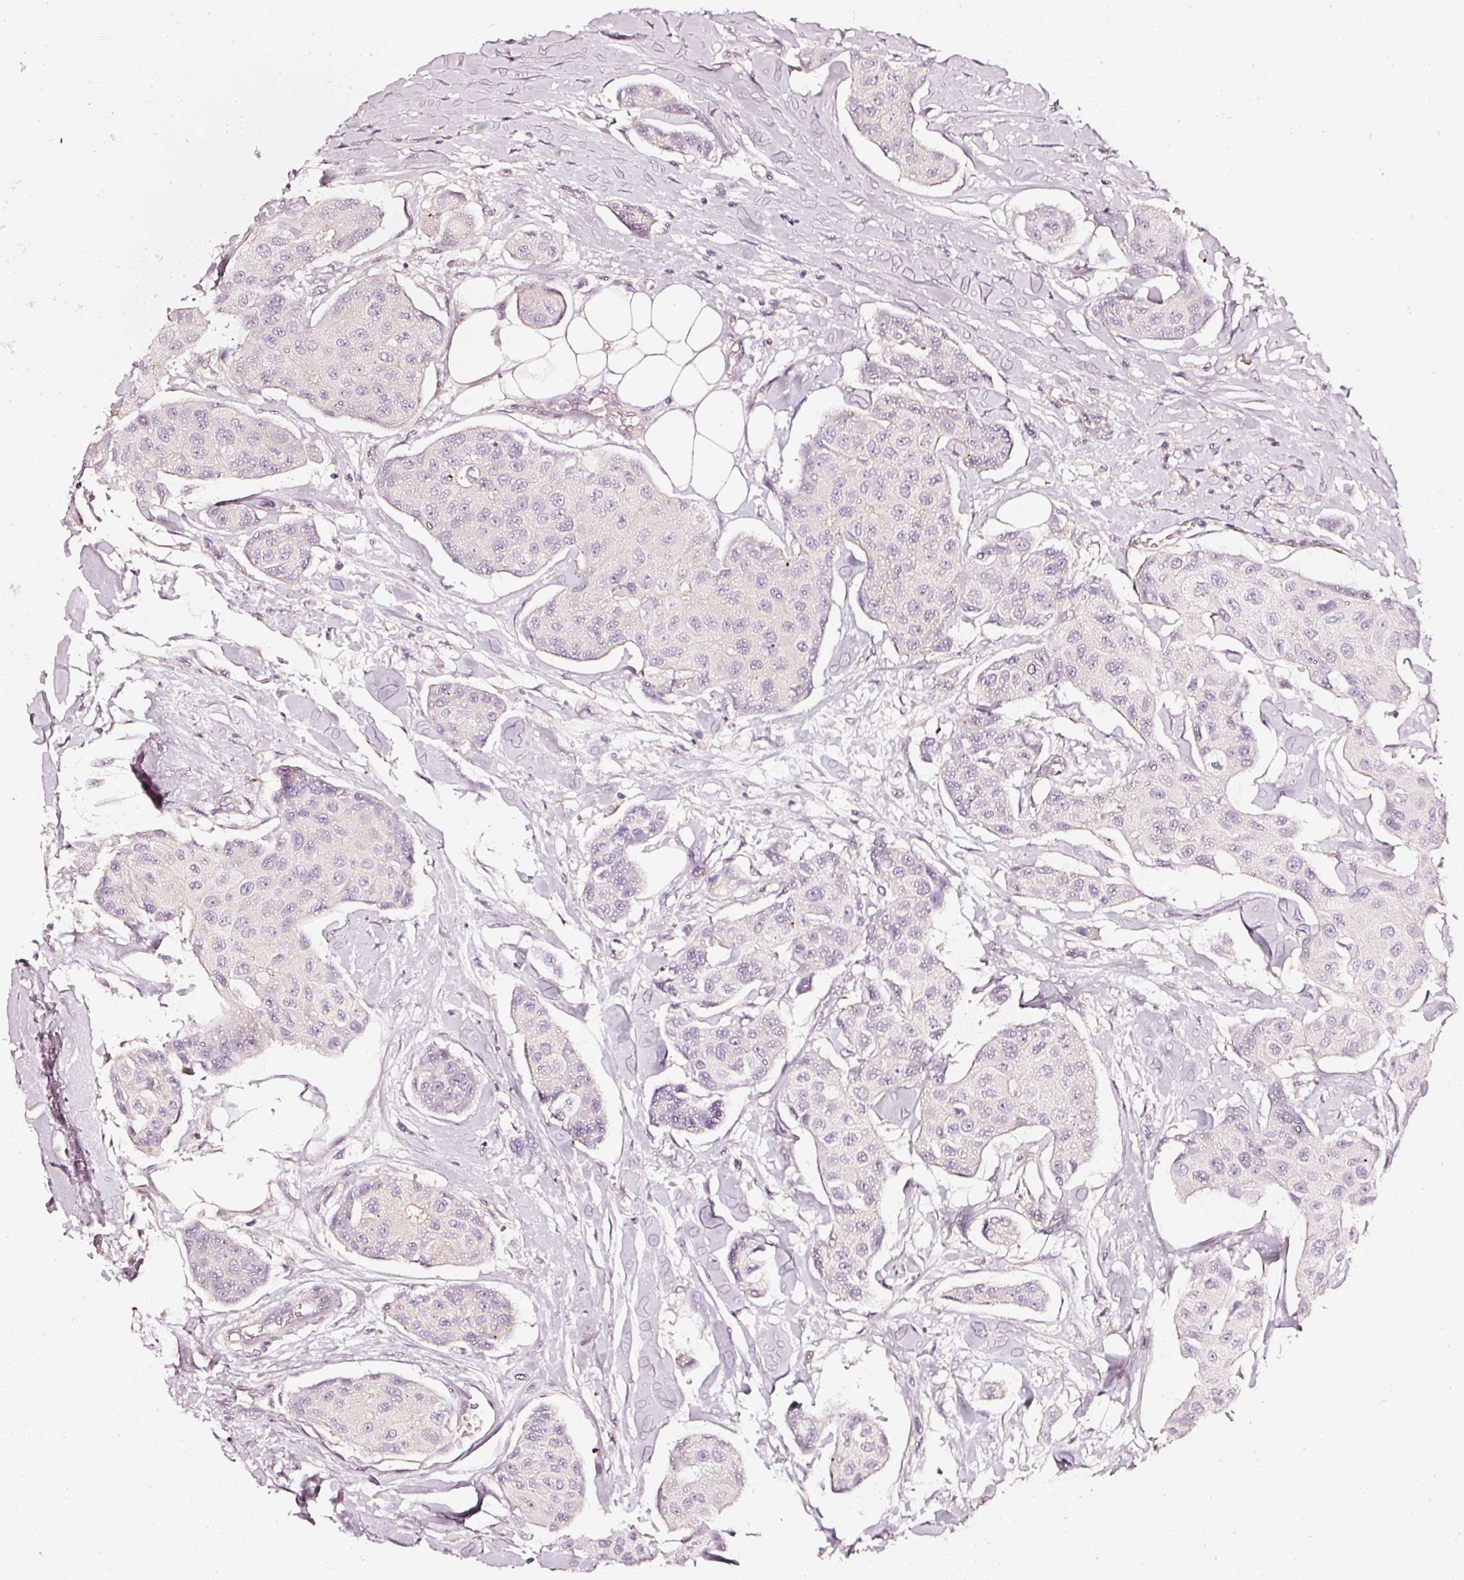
{"staining": {"intensity": "negative", "quantity": "none", "location": "none"}, "tissue": "breast cancer", "cell_type": "Tumor cells", "image_type": "cancer", "snomed": [{"axis": "morphology", "description": "Duct carcinoma"}, {"axis": "topography", "description": "Breast"}, {"axis": "topography", "description": "Lymph node"}], "caption": "A micrograph of human infiltrating ductal carcinoma (breast) is negative for staining in tumor cells.", "gene": "CNP", "patient": {"sex": "female", "age": 80}}